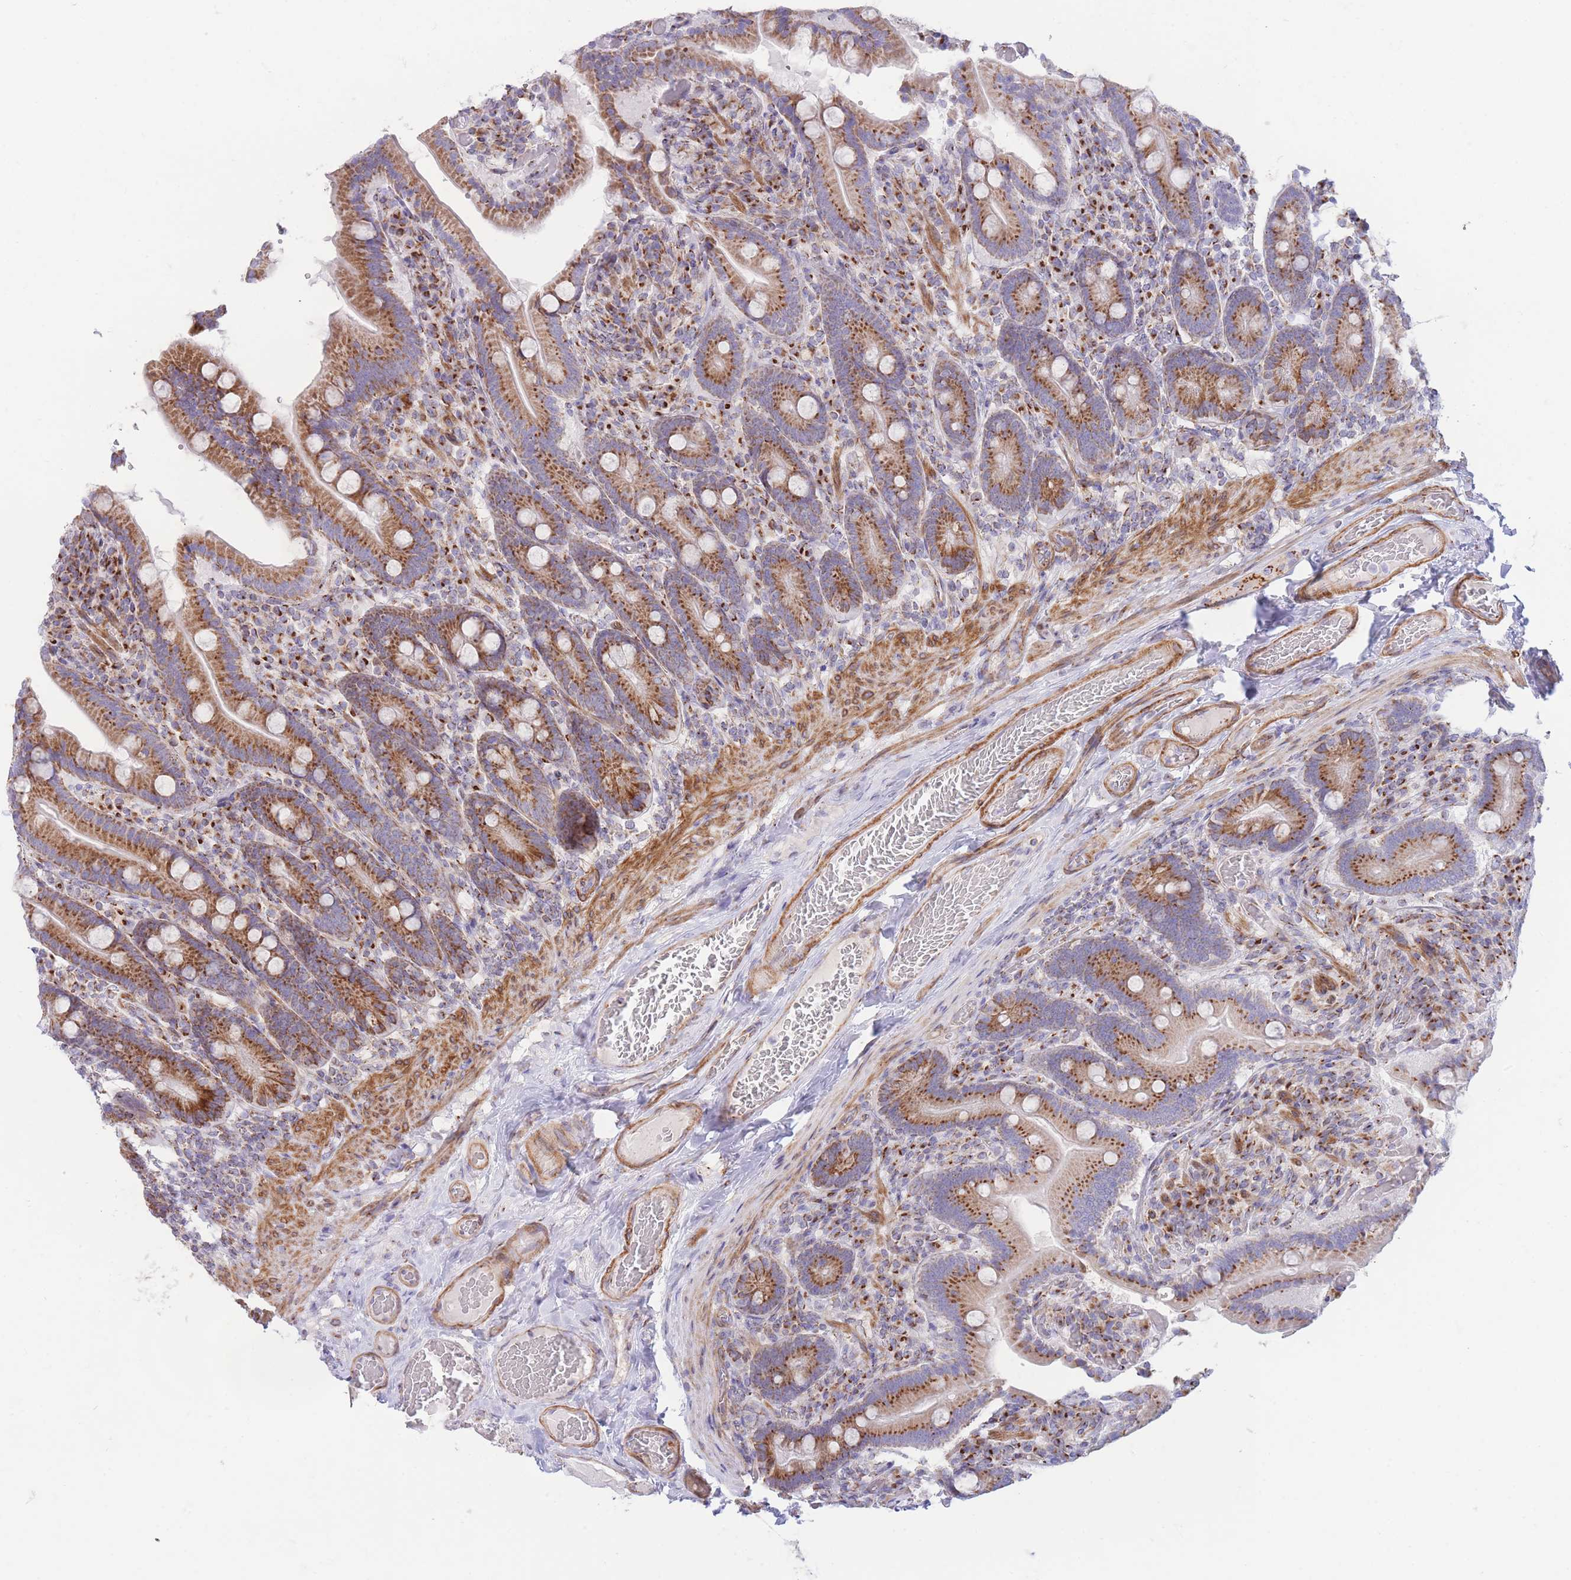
{"staining": {"intensity": "moderate", "quantity": ">75%", "location": "cytoplasmic/membranous"}, "tissue": "duodenum", "cell_type": "Glandular cells", "image_type": "normal", "snomed": [{"axis": "morphology", "description": "Normal tissue, NOS"}, {"axis": "topography", "description": "Duodenum"}], "caption": "Duodenum stained for a protein reveals moderate cytoplasmic/membranous positivity in glandular cells. Nuclei are stained in blue.", "gene": "MPND", "patient": {"sex": "female", "age": 62}}